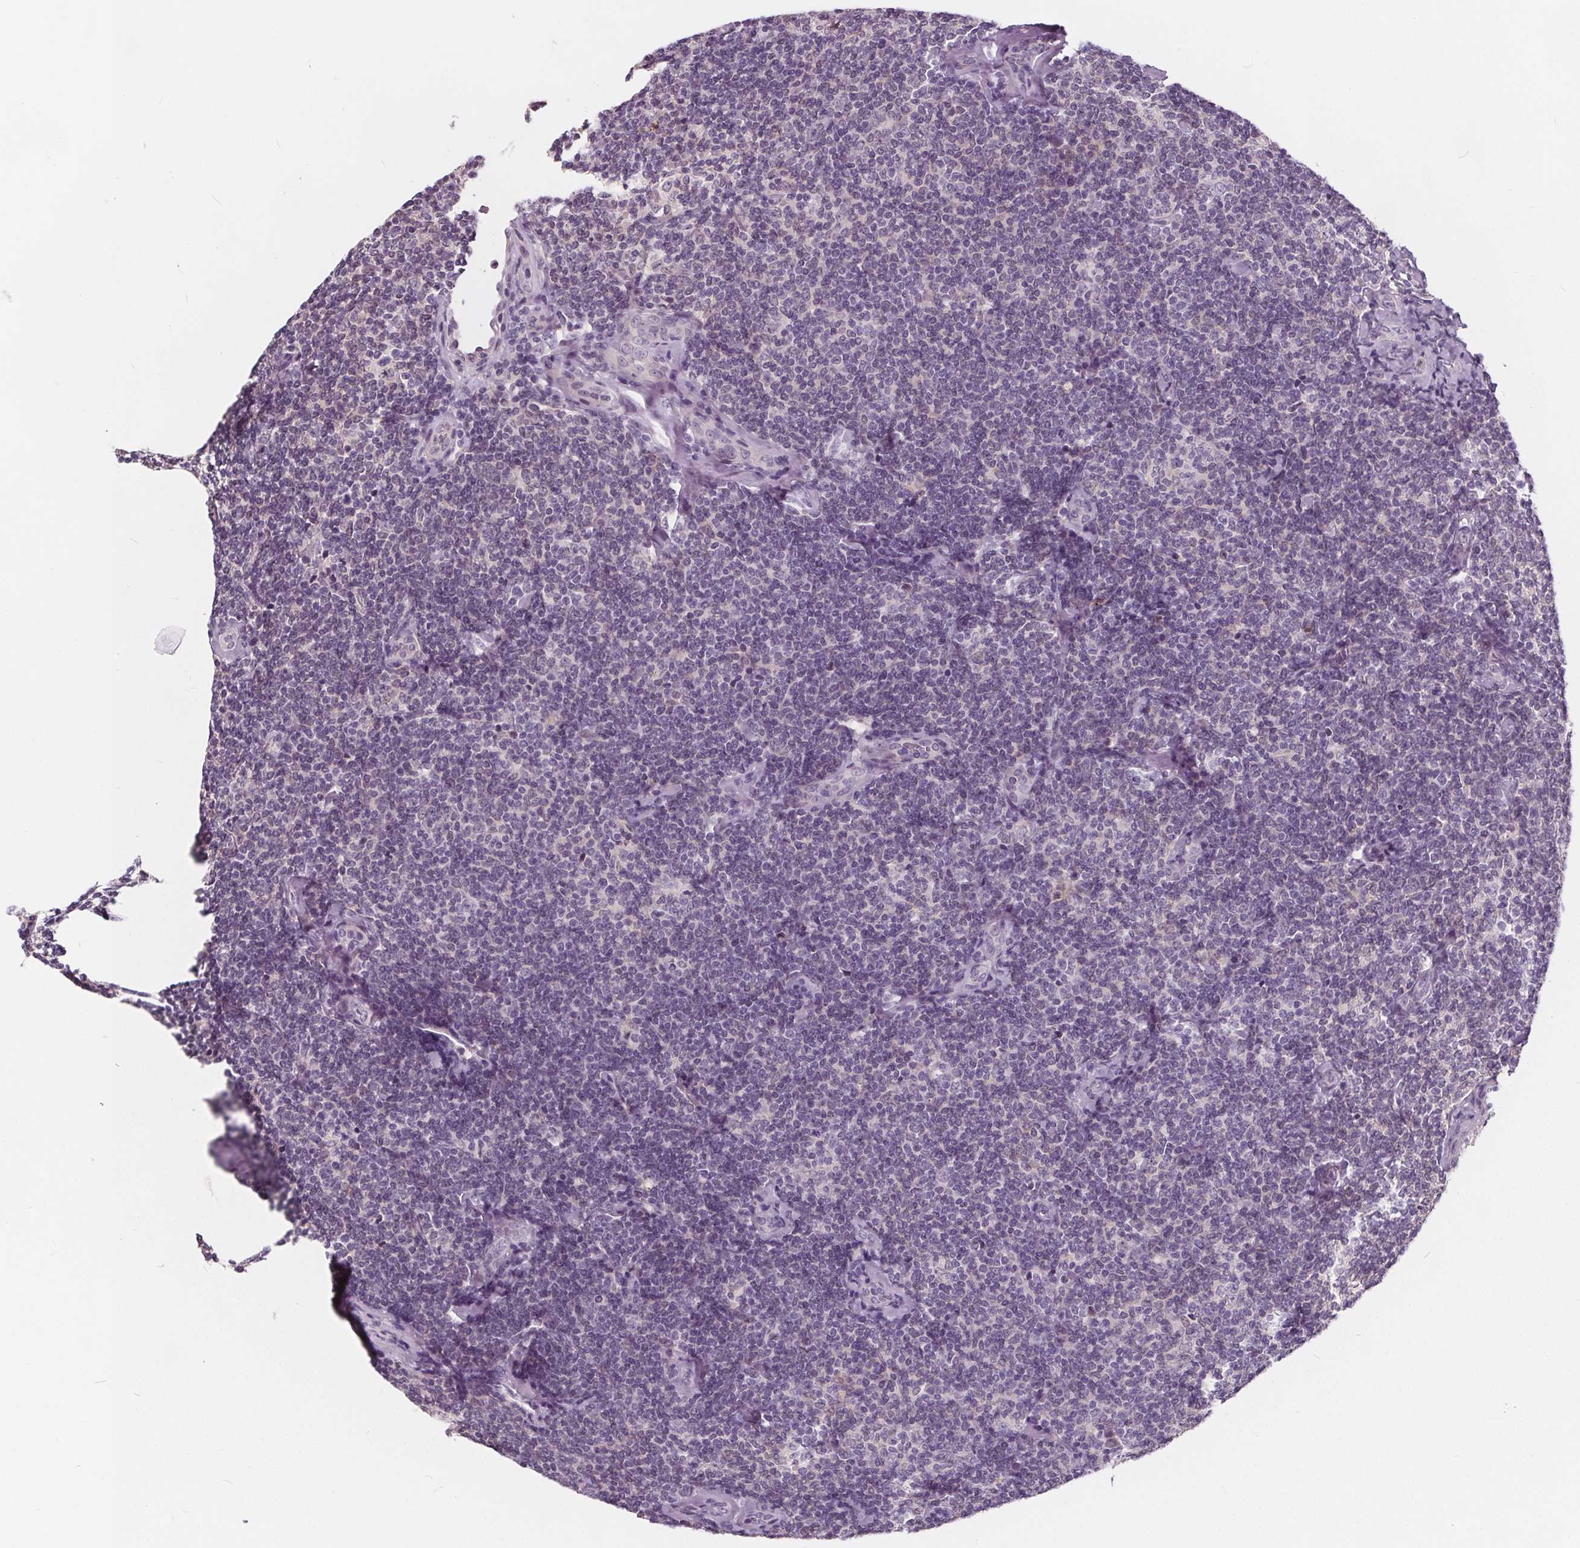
{"staining": {"intensity": "negative", "quantity": "none", "location": "none"}, "tissue": "lymphoma", "cell_type": "Tumor cells", "image_type": "cancer", "snomed": [{"axis": "morphology", "description": "Malignant lymphoma, non-Hodgkin's type, Low grade"}, {"axis": "topography", "description": "Lymph node"}], "caption": "Immunohistochemistry histopathology image of neoplastic tissue: lymphoma stained with DAB (3,3'-diaminobenzidine) displays no significant protein expression in tumor cells.", "gene": "HAAO", "patient": {"sex": "female", "age": 56}}